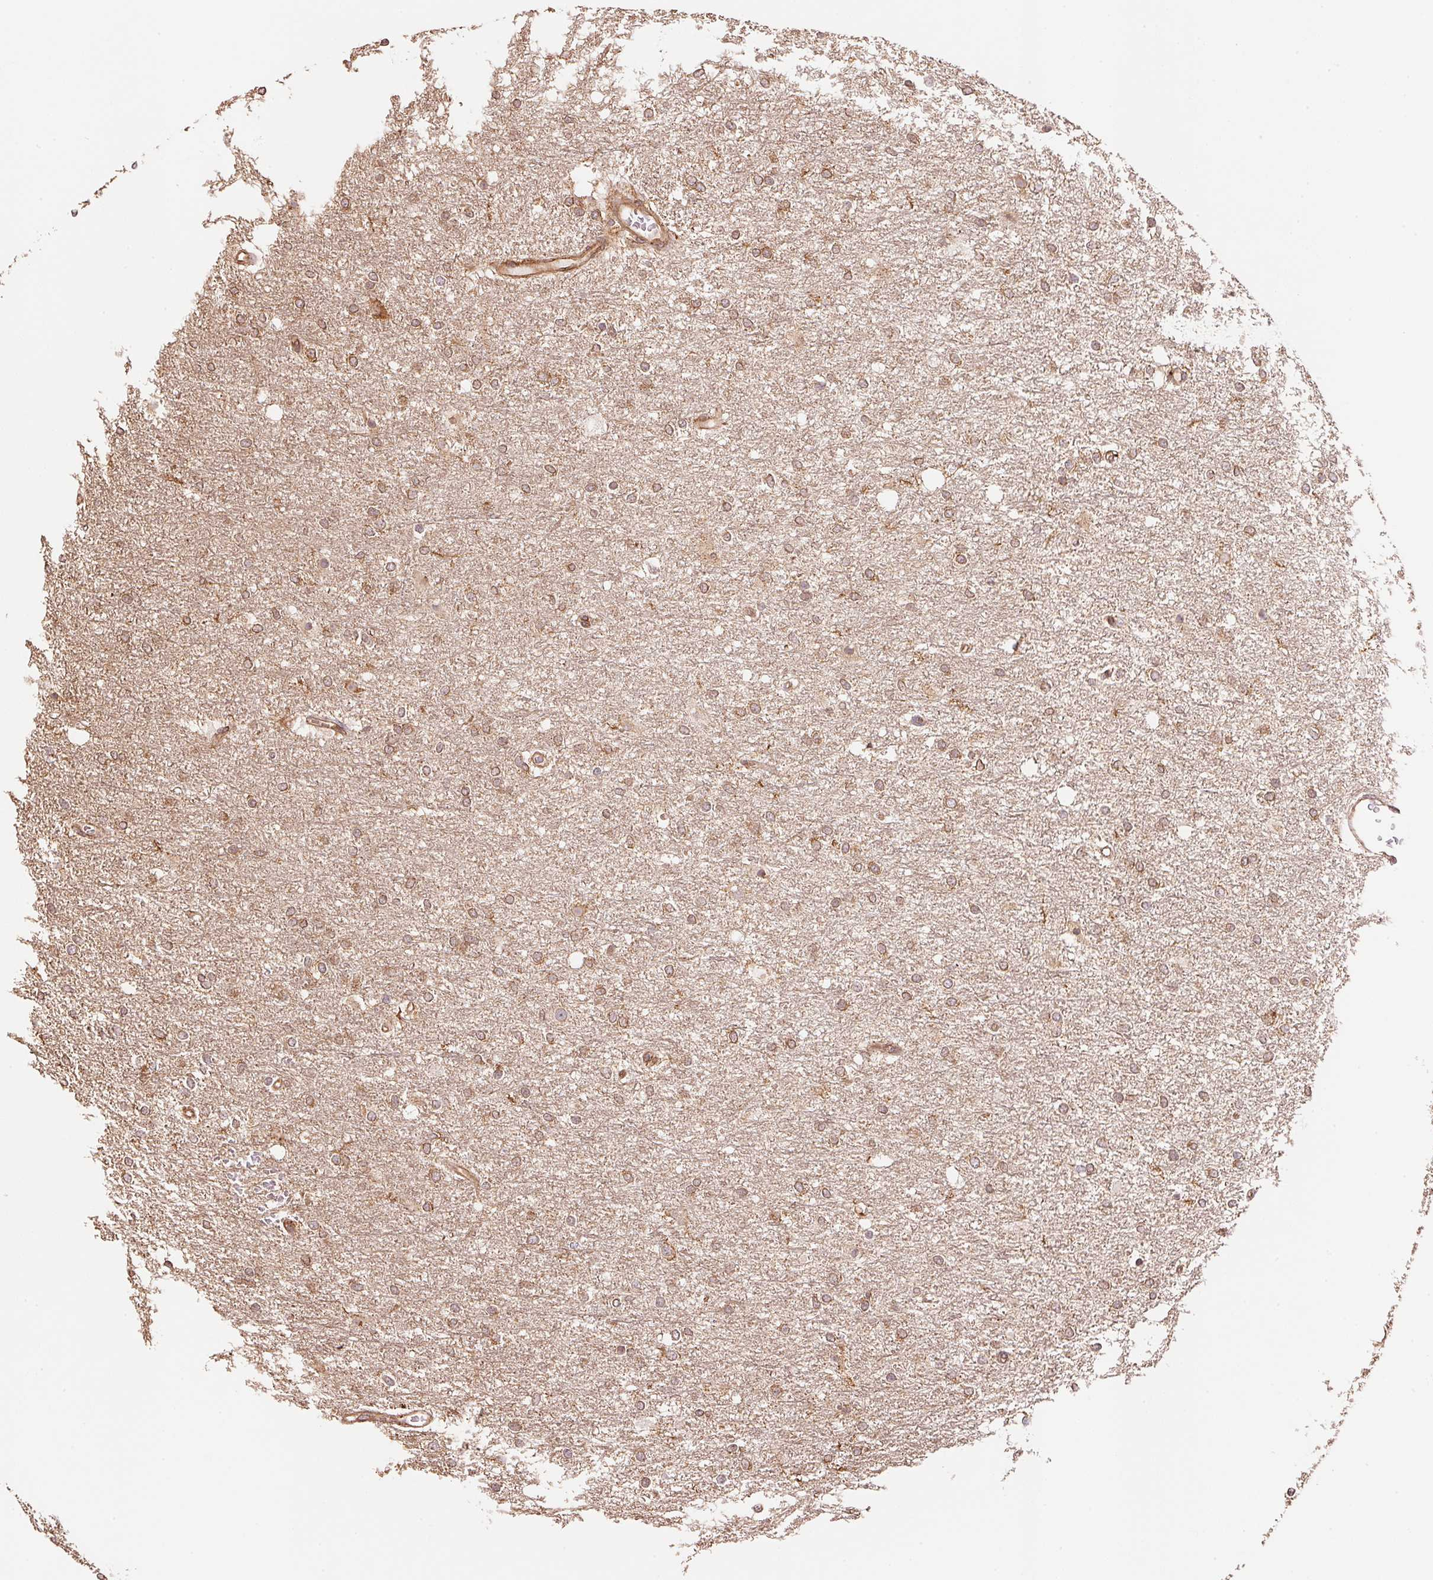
{"staining": {"intensity": "weak", "quantity": ">75%", "location": "cytoplasmic/membranous"}, "tissue": "glioma", "cell_type": "Tumor cells", "image_type": "cancer", "snomed": [{"axis": "morphology", "description": "Glioma, malignant, High grade"}, {"axis": "topography", "description": "Brain"}], "caption": "About >75% of tumor cells in malignant glioma (high-grade) reveal weak cytoplasmic/membranous protein staining as visualized by brown immunohistochemical staining.", "gene": "C6orf163", "patient": {"sex": "female", "age": 61}}